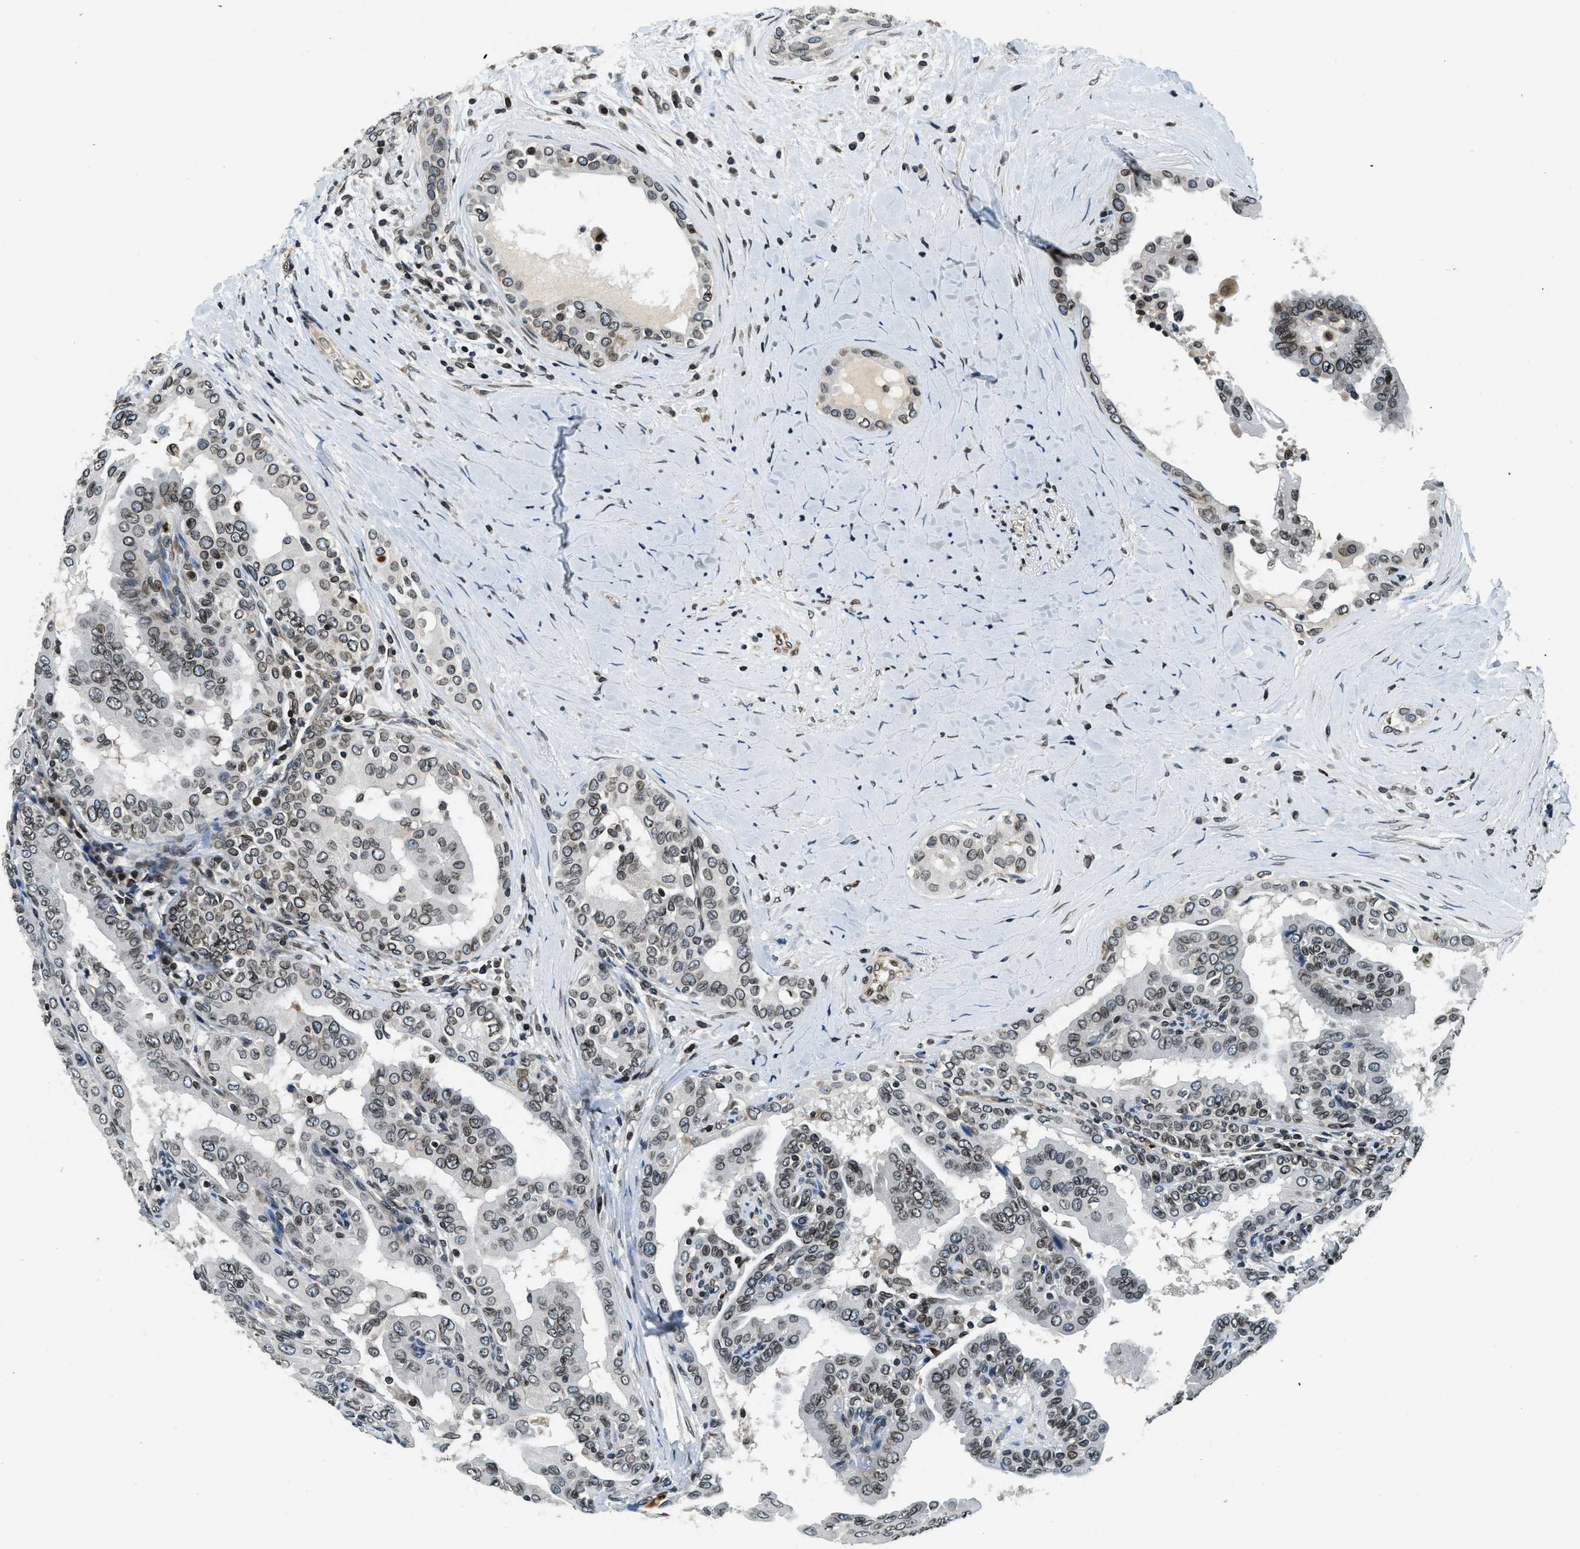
{"staining": {"intensity": "weak", "quantity": ">75%", "location": "nuclear"}, "tissue": "thyroid cancer", "cell_type": "Tumor cells", "image_type": "cancer", "snomed": [{"axis": "morphology", "description": "Papillary adenocarcinoma, NOS"}, {"axis": "topography", "description": "Thyroid gland"}], "caption": "IHC of thyroid cancer (papillary adenocarcinoma) demonstrates low levels of weak nuclear staining in about >75% of tumor cells.", "gene": "ZC3HC1", "patient": {"sex": "male", "age": 33}}